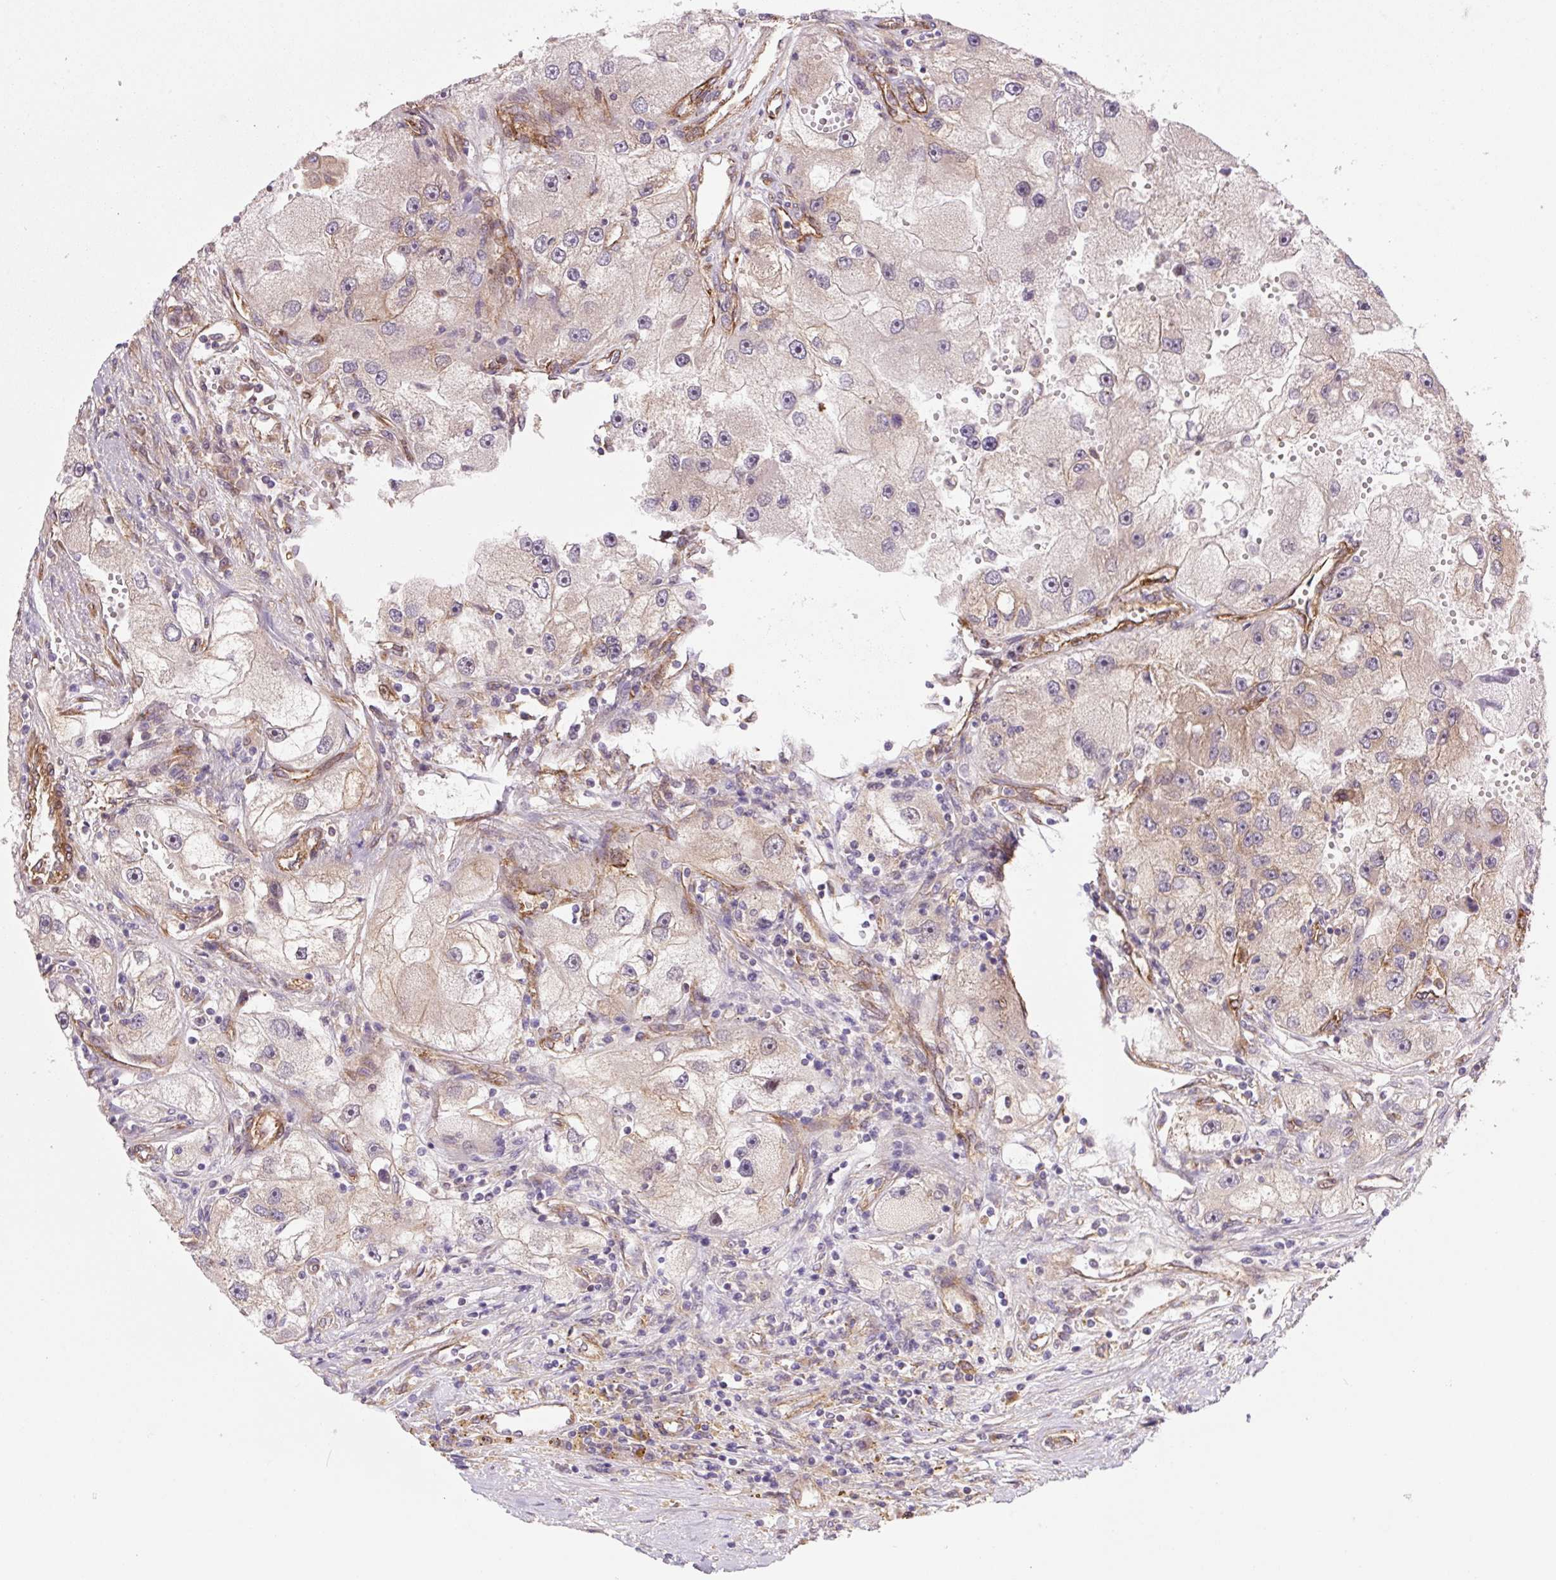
{"staining": {"intensity": "weak", "quantity": "25%-75%", "location": "cytoplasmic/membranous"}, "tissue": "renal cancer", "cell_type": "Tumor cells", "image_type": "cancer", "snomed": [{"axis": "morphology", "description": "Adenocarcinoma, NOS"}, {"axis": "topography", "description": "Kidney"}], "caption": "Immunohistochemistry of human renal adenocarcinoma demonstrates low levels of weak cytoplasmic/membranous staining in approximately 25%-75% of tumor cells. (Brightfield microscopy of DAB IHC at high magnification).", "gene": "SEPTIN10", "patient": {"sex": "male", "age": 63}}